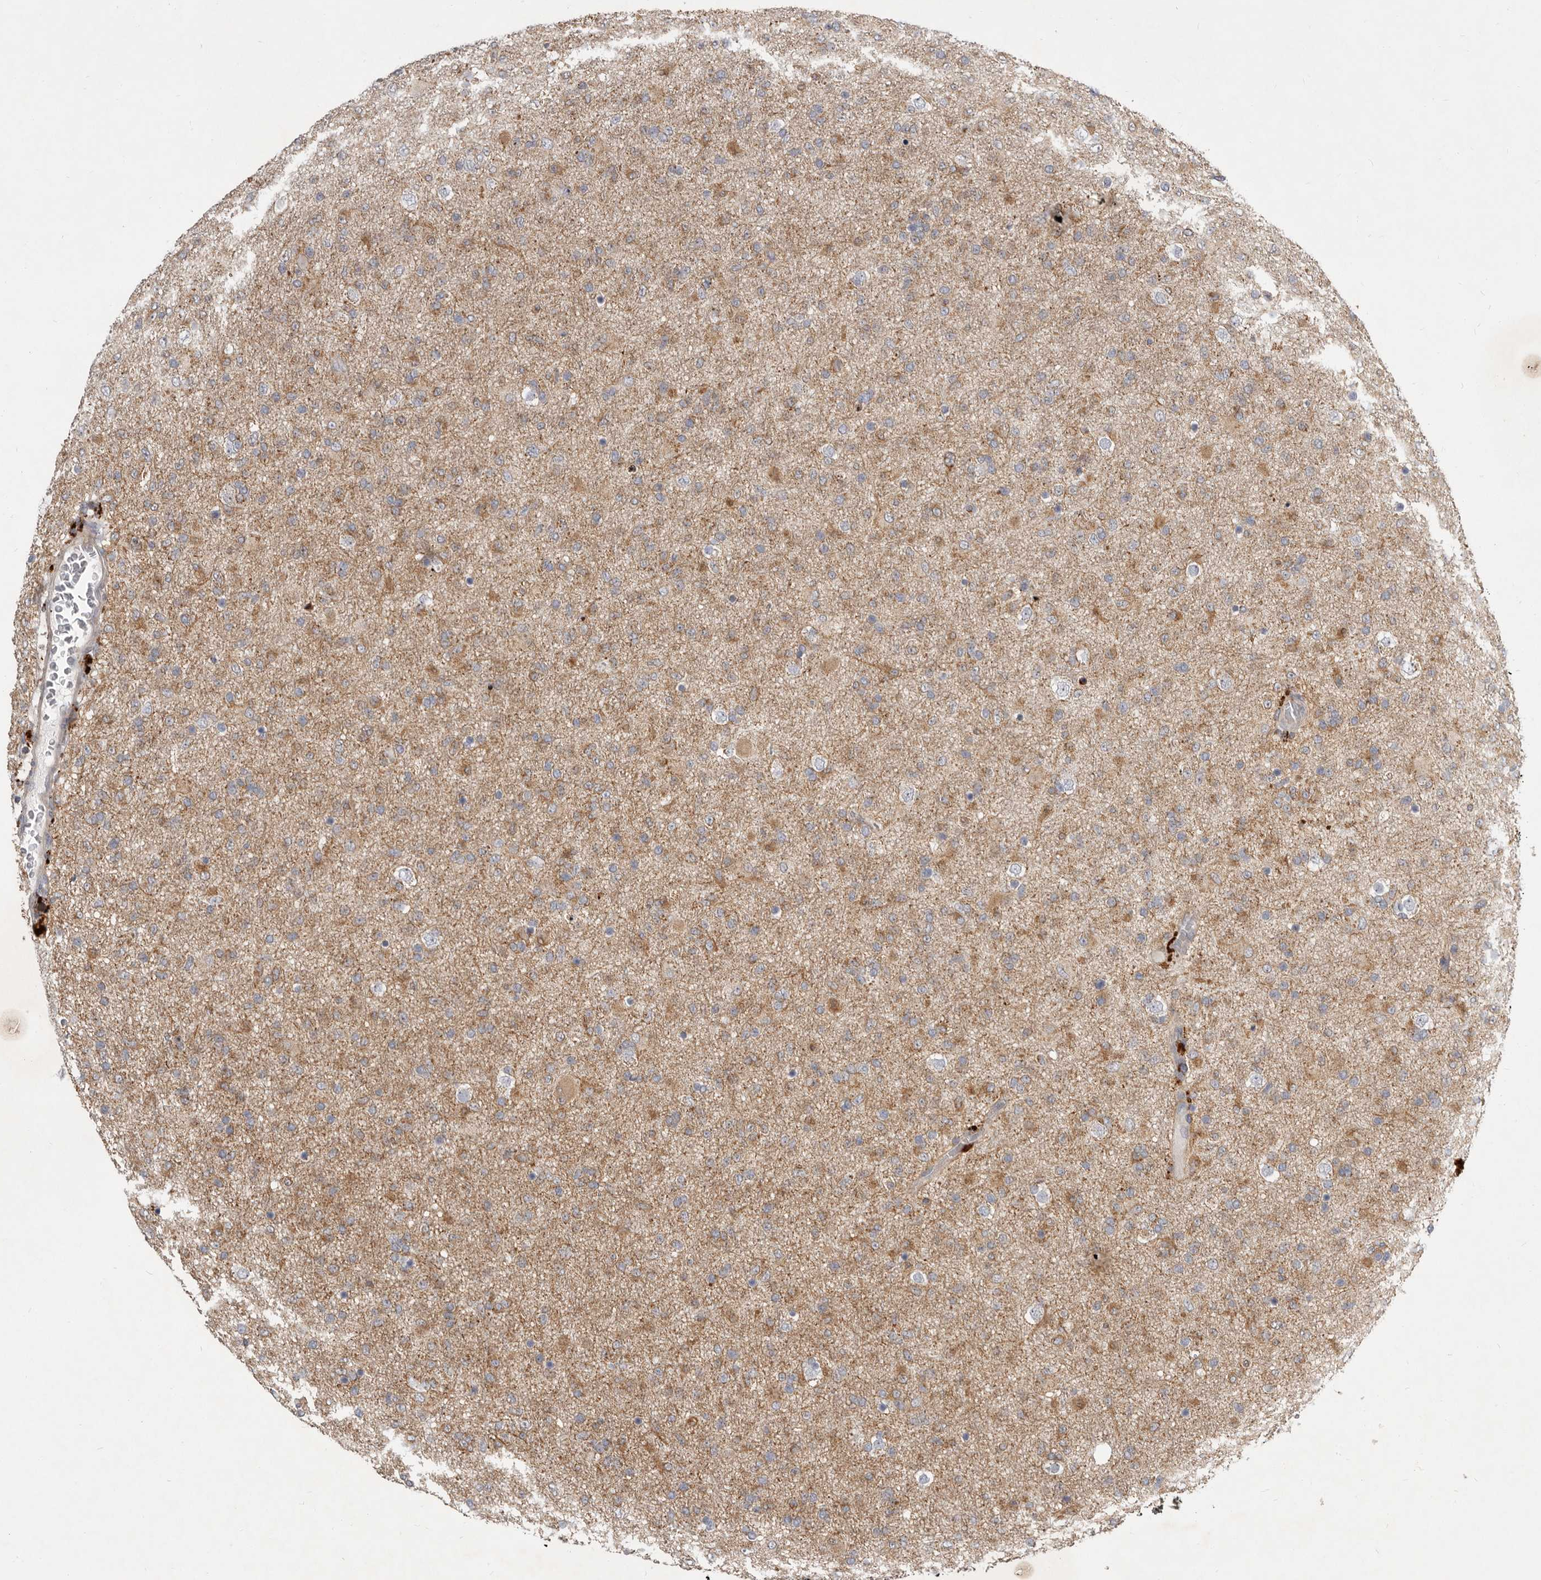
{"staining": {"intensity": "moderate", "quantity": "25%-75%", "location": "cytoplasmic/membranous"}, "tissue": "glioma", "cell_type": "Tumor cells", "image_type": "cancer", "snomed": [{"axis": "morphology", "description": "Glioma, malignant, Low grade"}, {"axis": "topography", "description": "Brain"}], "caption": "This histopathology image reveals malignant glioma (low-grade) stained with immunohistochemistry (IHC) to label a protein in brown. The cytoplasmic/membranous of tumor cells show moderate positivity for the protein. Nuclei are counter-stained blue.", "gene": "SMC4", "patient": {"sex": "male", "age": 65}}